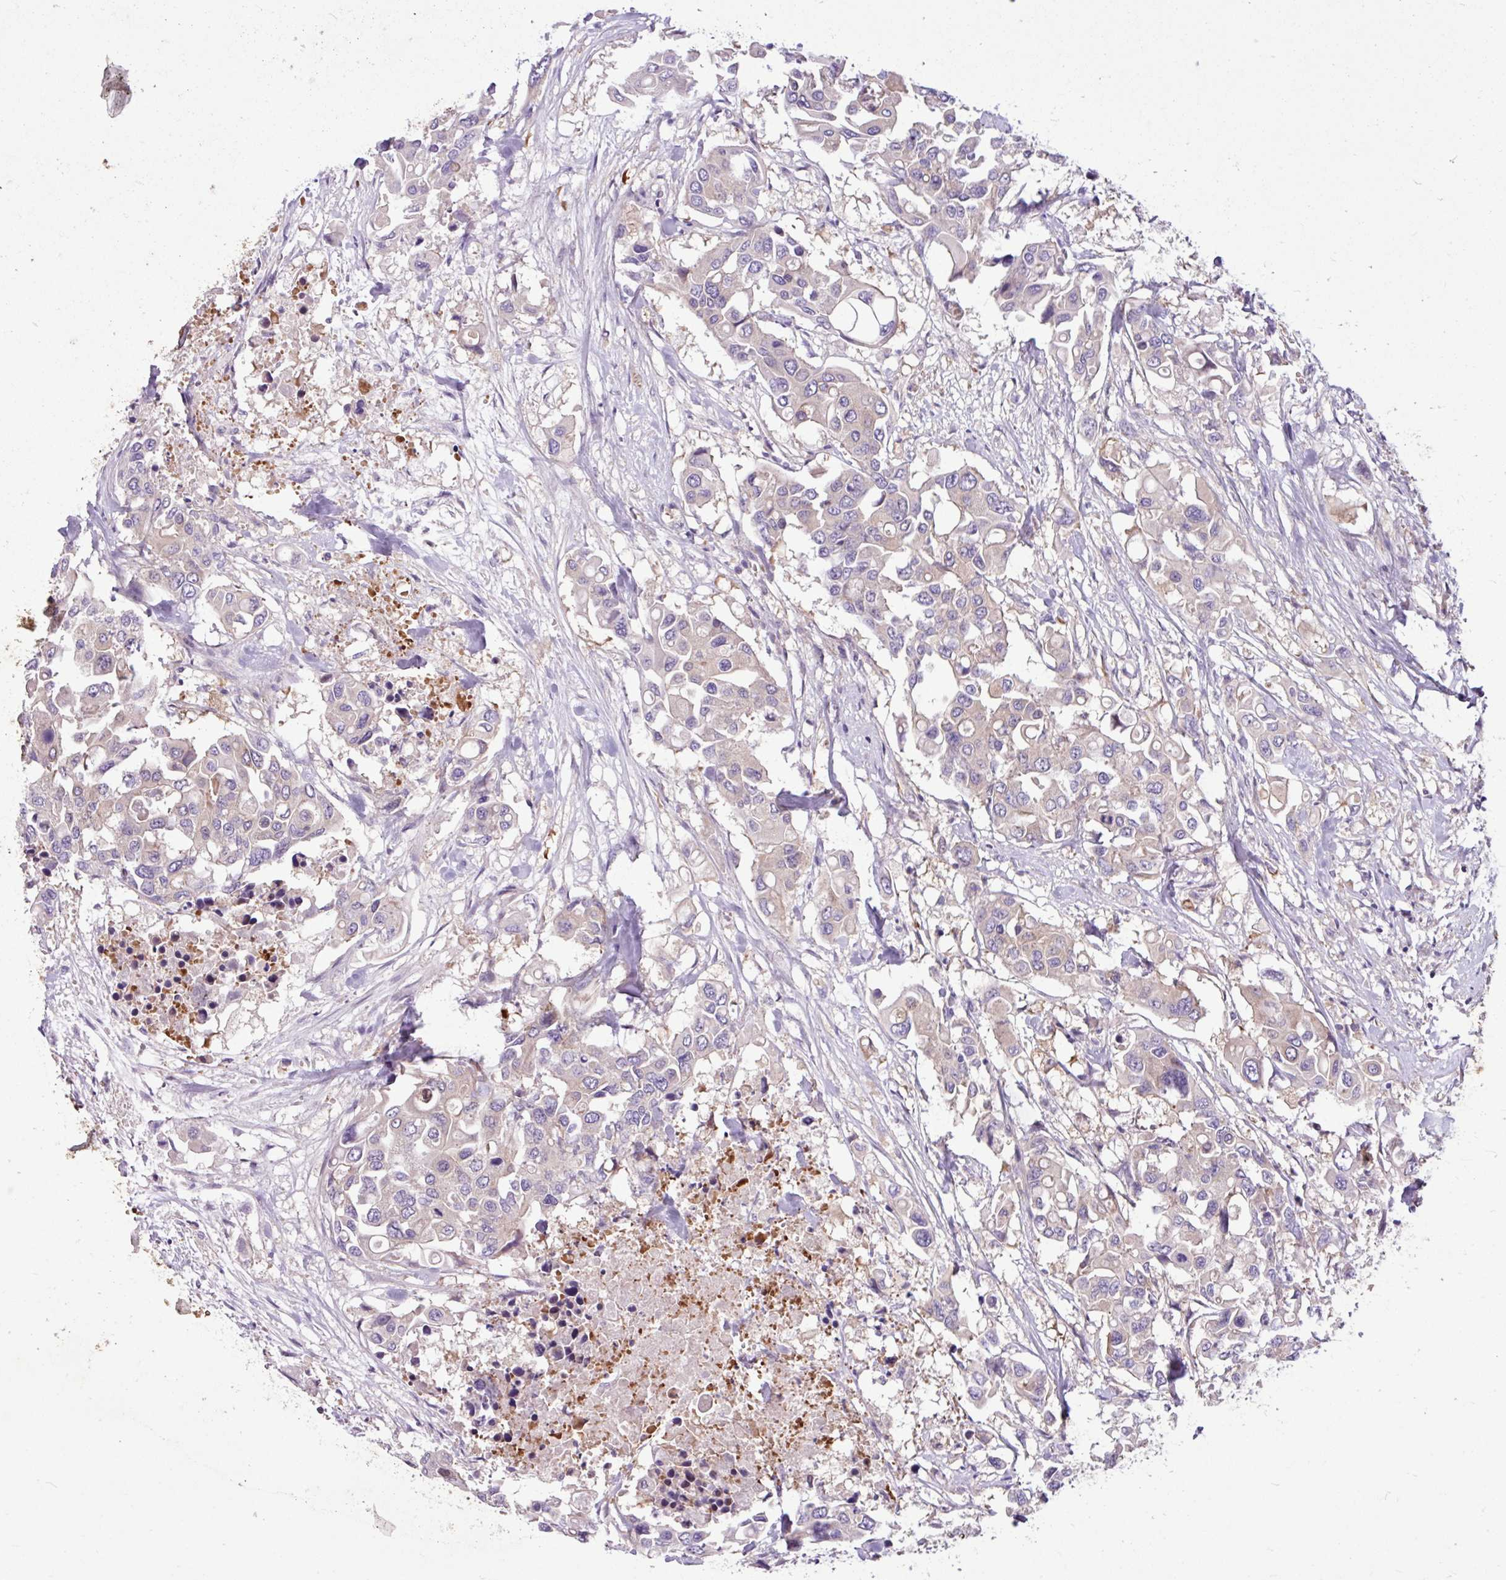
{"staining": {"intensity": "negative", "quantity": "none", "location": "none"}, "tissue": "colorectal cancer", "cell_type": "Tumor cells", "image_type": "cancer", "snomed": [{"axis": "morphology", "description": "Adenocarcinoma, NOS"}, {"axis": "topography", "description": "Colon"}], "caption": "A histopathology image of colorectal cancer (adenocarcinoma) stained for a protein exhibits no brown staining in tumor cells.", "gene": "MROH2A", "patient": {"sex": "male", "age": 77}}